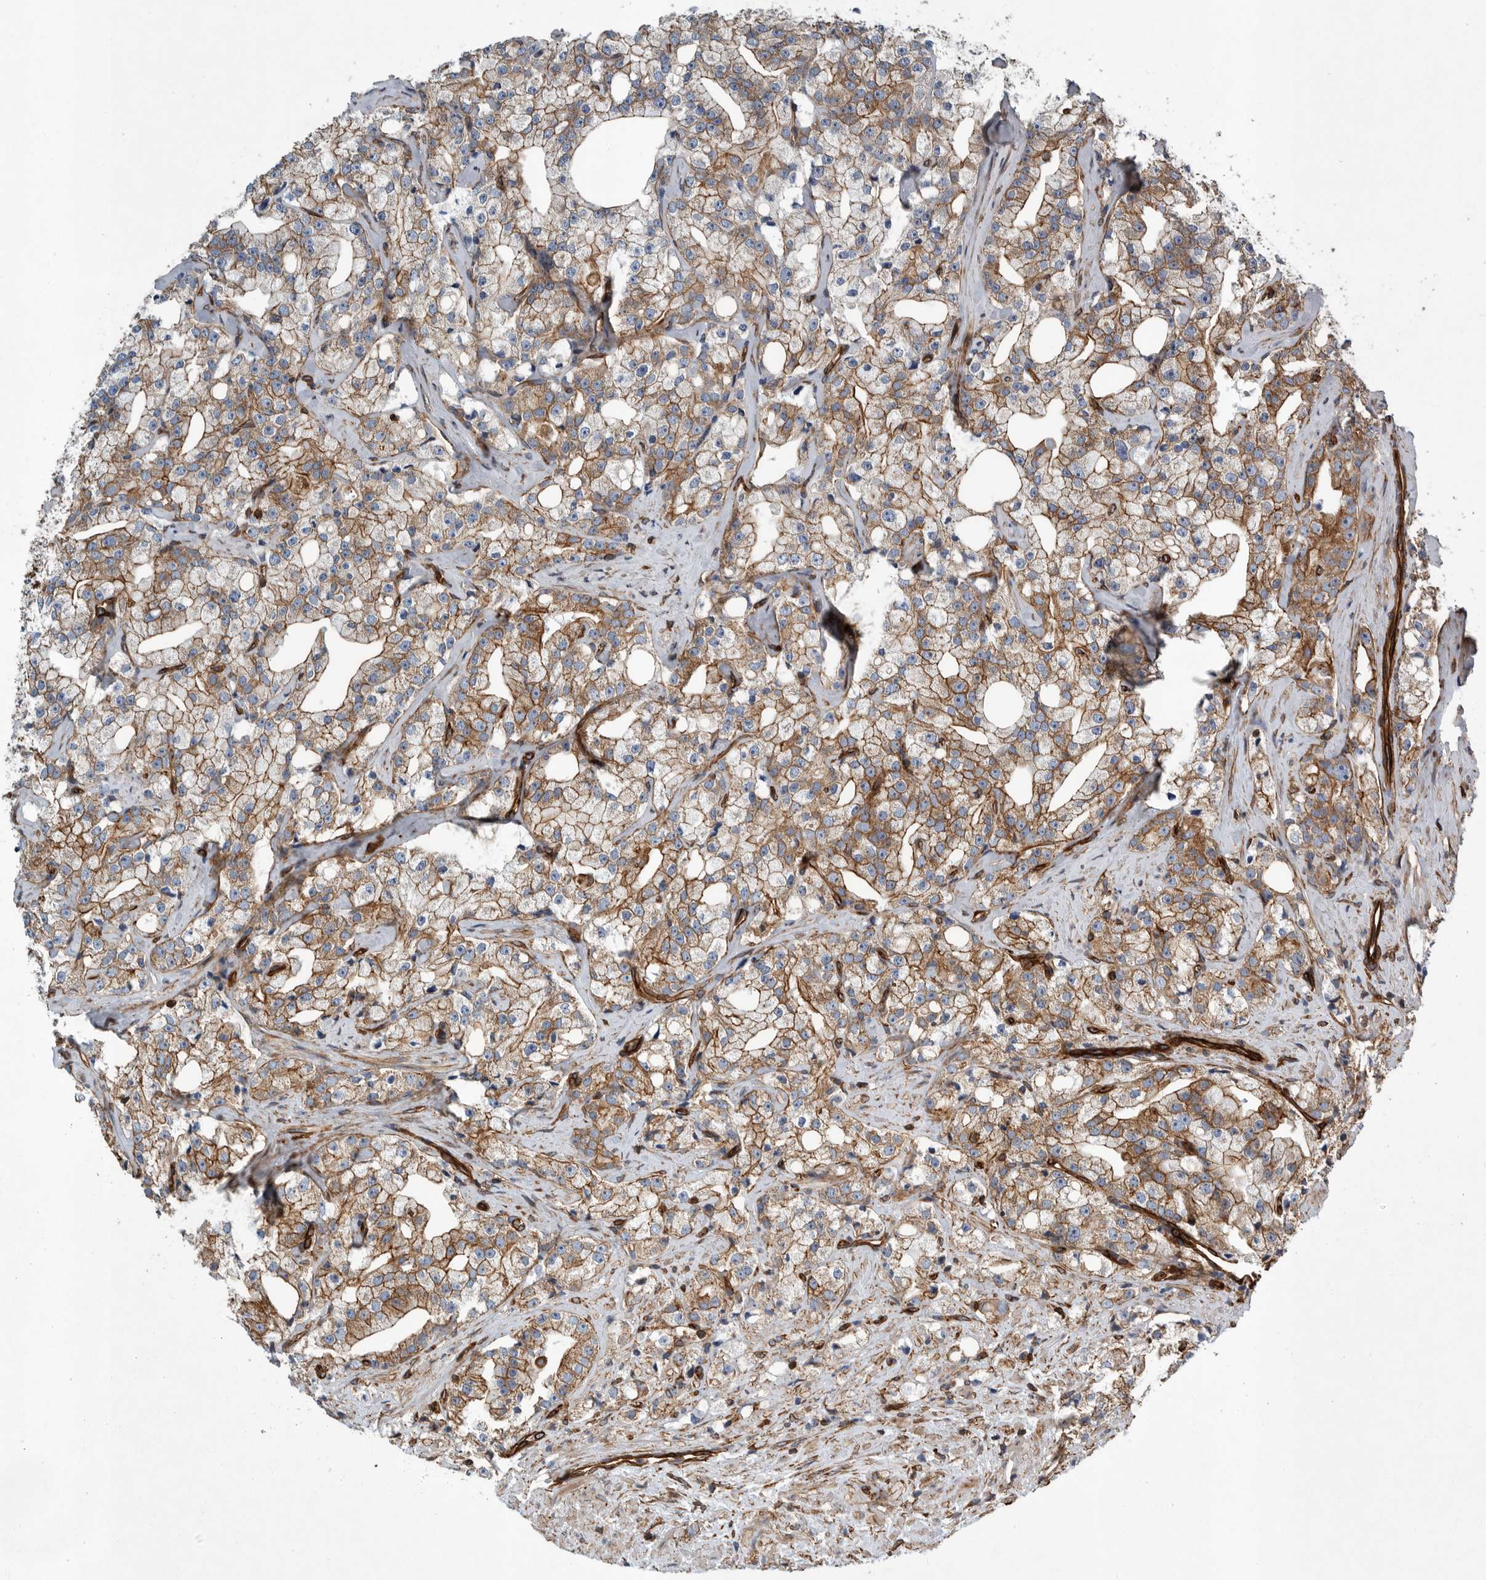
{"staining": {"intensity": "moderate", "quantity": ">75%", "location": "cytoplasmic/membranous"}, "tissue": "prostate cancer", "cell_type": "Tumor cells", "image_type": "cancer", "snomed": [{"axis": "morphology", "description": "Adenocarcinoma, High grade"}, {"axis": "topography", "description": "Prostate"}], "caption": "Moderate cytoplasmic/membranous expression is identified in approximately >75% of tumor cells in prostate cancer.", "gene": "PLEC", "patient": {"sex": "male", "age": 64}}